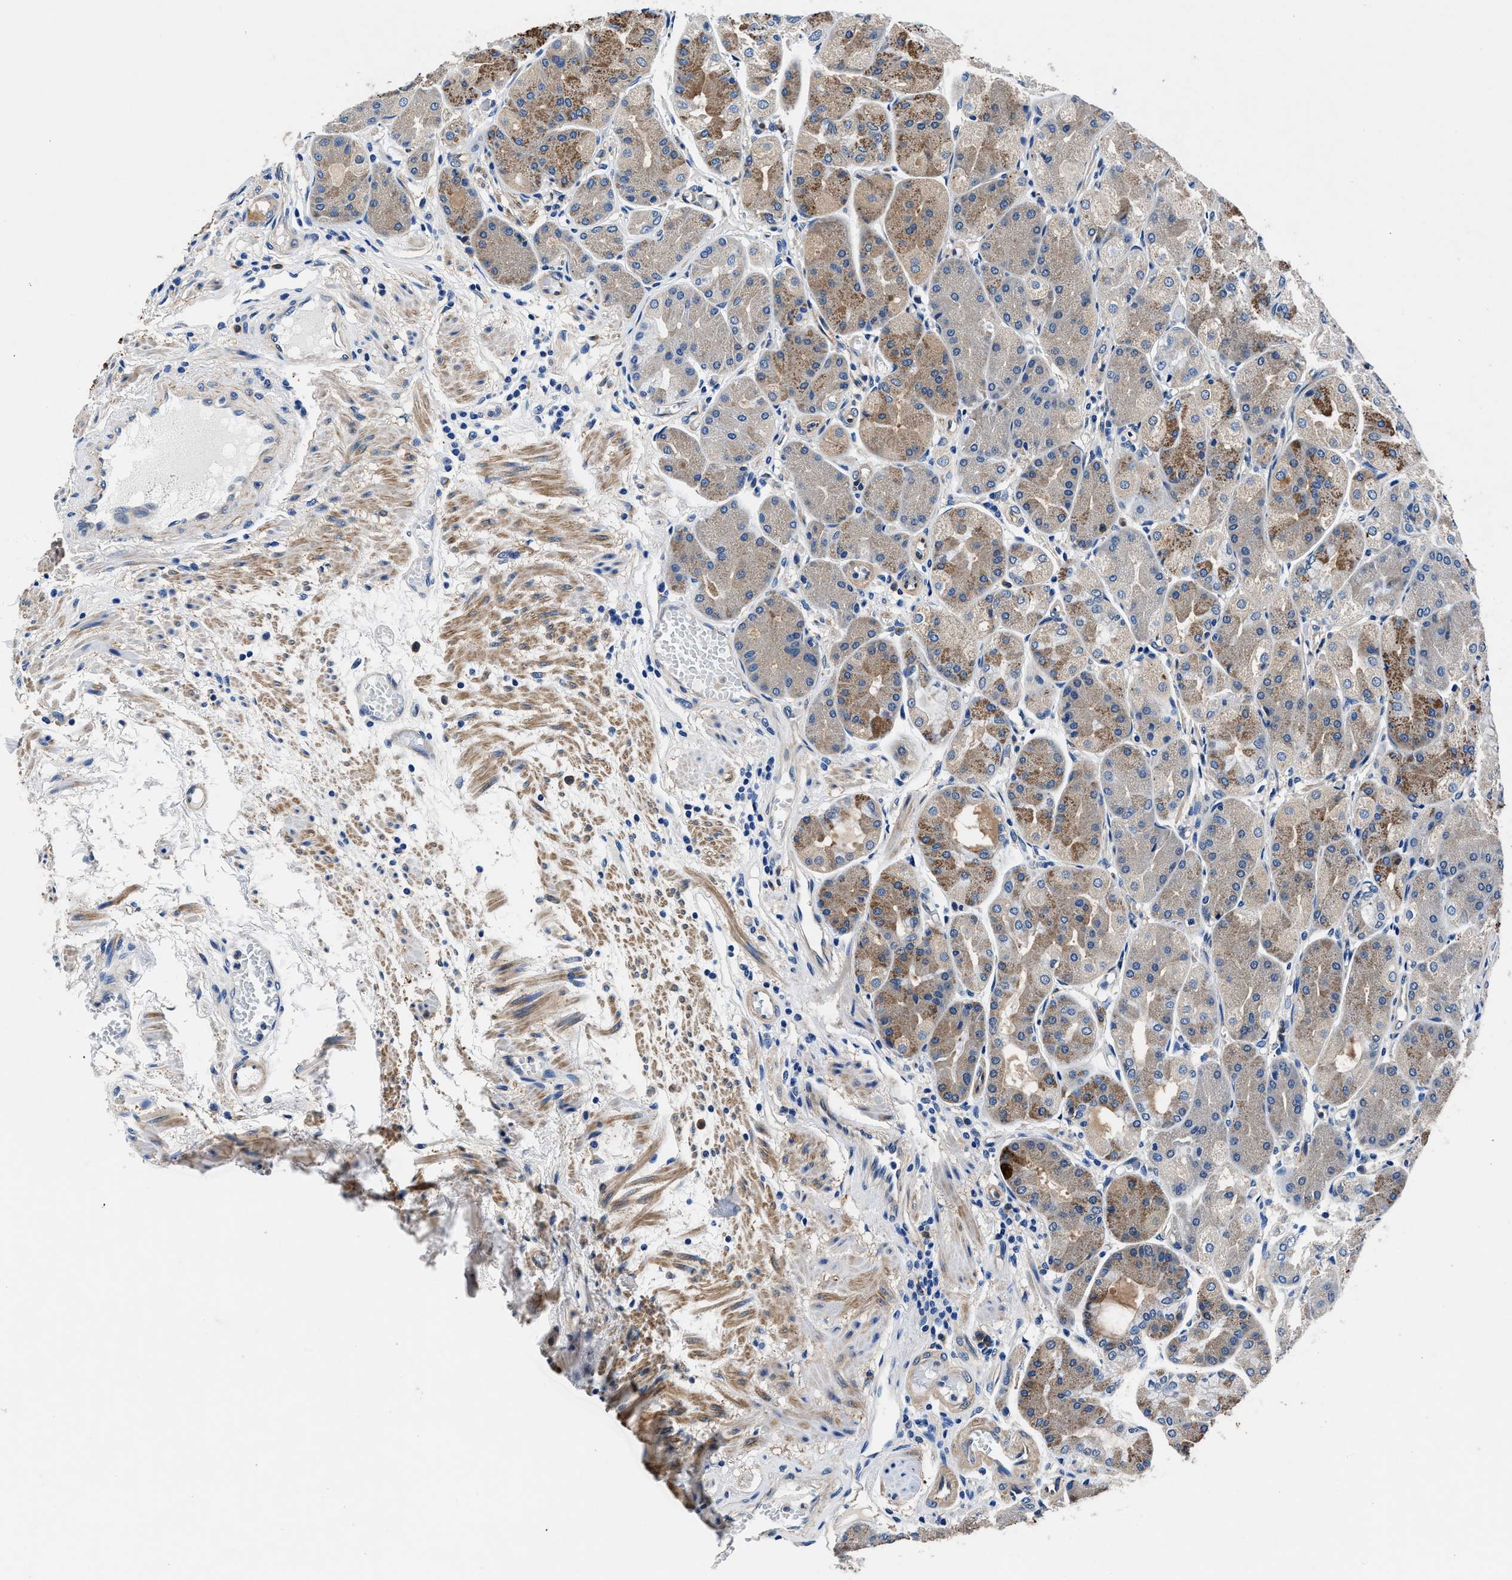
{"staining": {"intensity": "moderate", "quantity": "25%-75%", "location": "cytoplasmic/membranous"}, "tissue": "stomach", "cell_type": "Glandular cells", "image_type": "normal", "snomed": [{"axis": "morphology", "description": "Normal tissue, NOS"}, {"axis": "topography", "description": "Stomach, upper"}], "caption": "Human stomach stained with a brown dye displays moderate cytoplasmic/membranous positive staining in approximately 25%-75% of glandular cells.", "gene": "NEU1", "patient": {"sex": "male", "age": 72}}